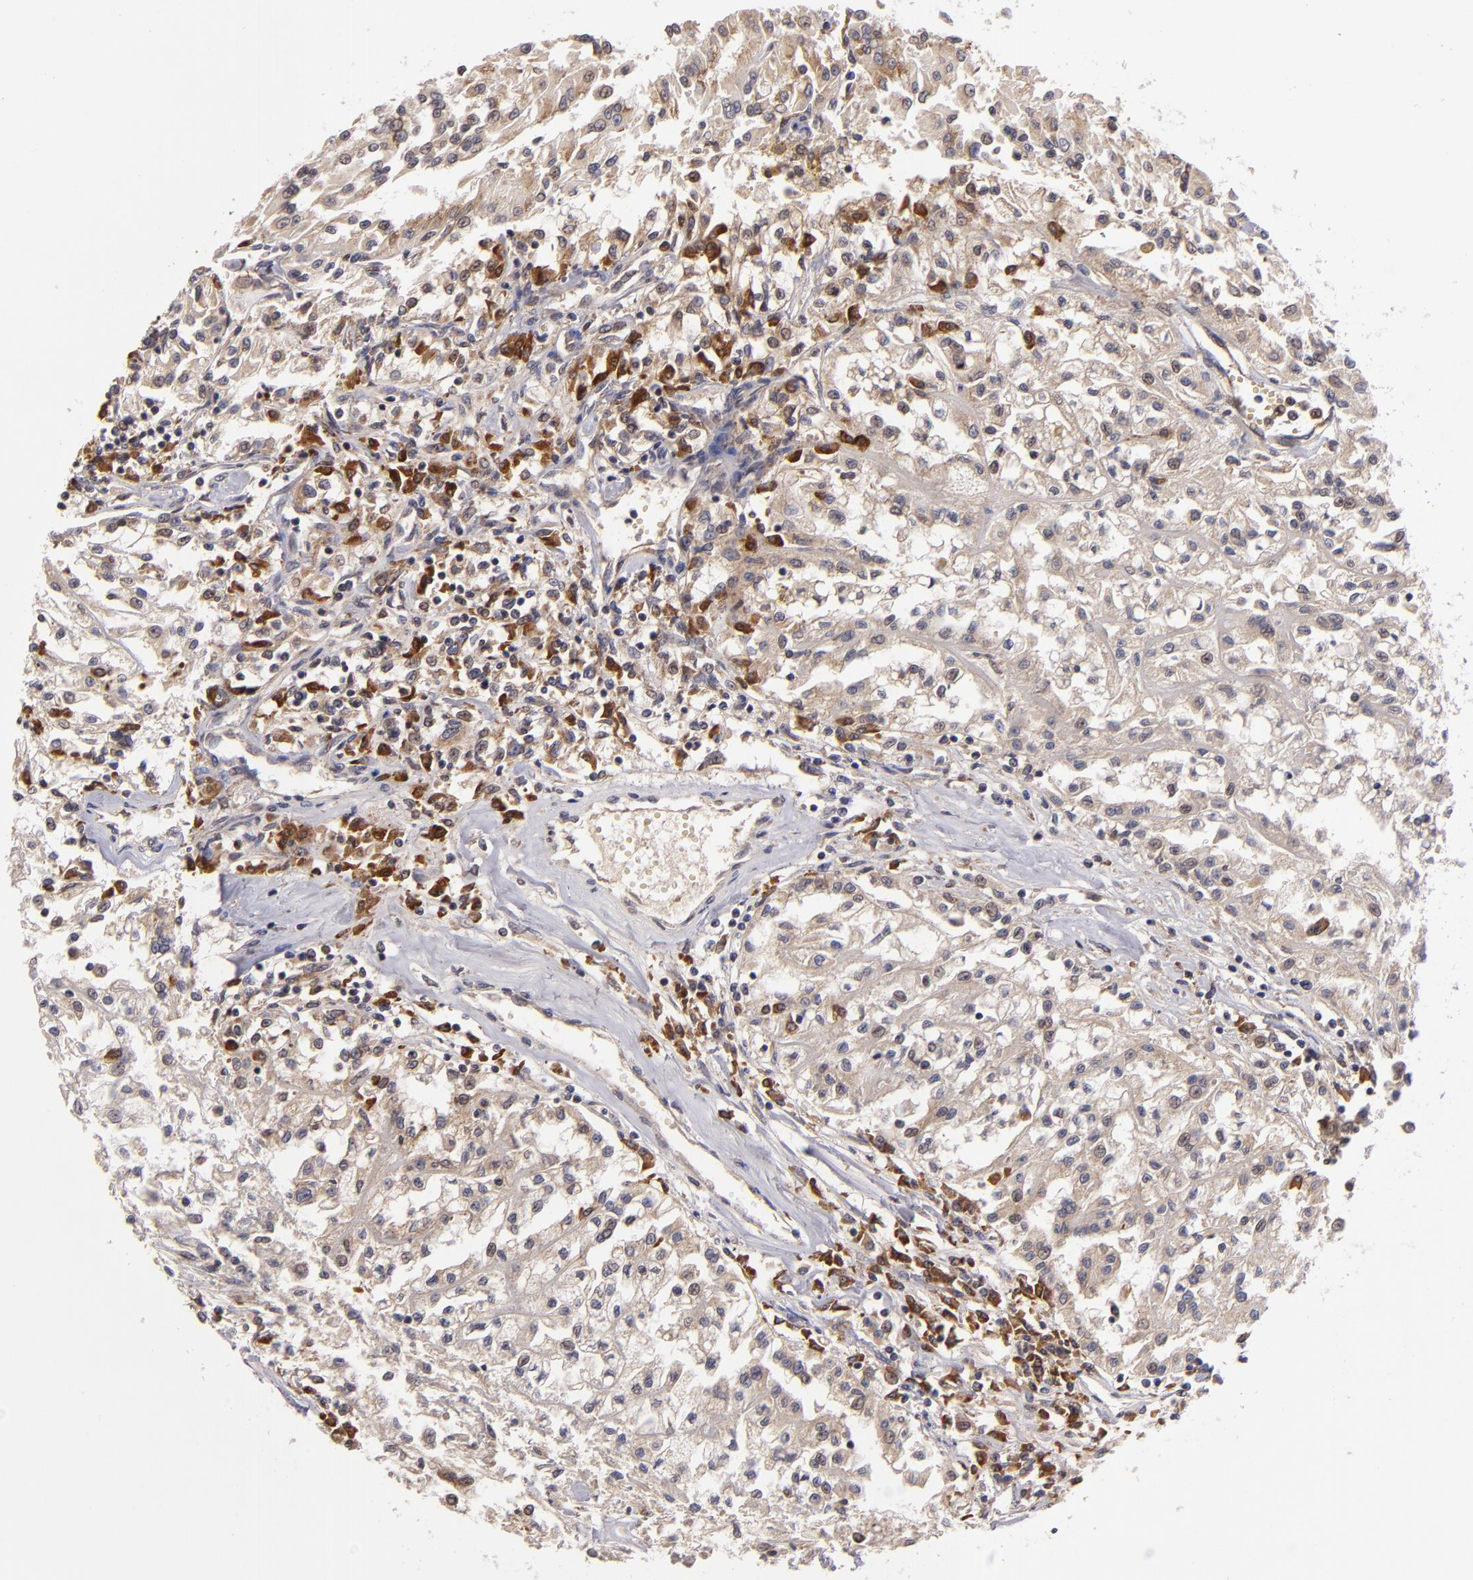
{"staining": {"intensity": "weak", "quantity": ">75%", "location": "cytoplasmic/membranous"}, "tissue": "renal cancer", "cell_type": "Tumor cells", "image_type": "cancer", "snomed": [{"axis": "morphology", "description": "Adenocarcinoma, NOS"}, {"axis": "topography", "description": "Kidney"}], "caption": "Adenocarcinoma (renal) stained for a protein (brown) reveals weak cytoplasmic/membranous positive staining in about >75% of tumor cells.", "gene": "CASP1", "patient": {"sex": "male", "age": 78}}